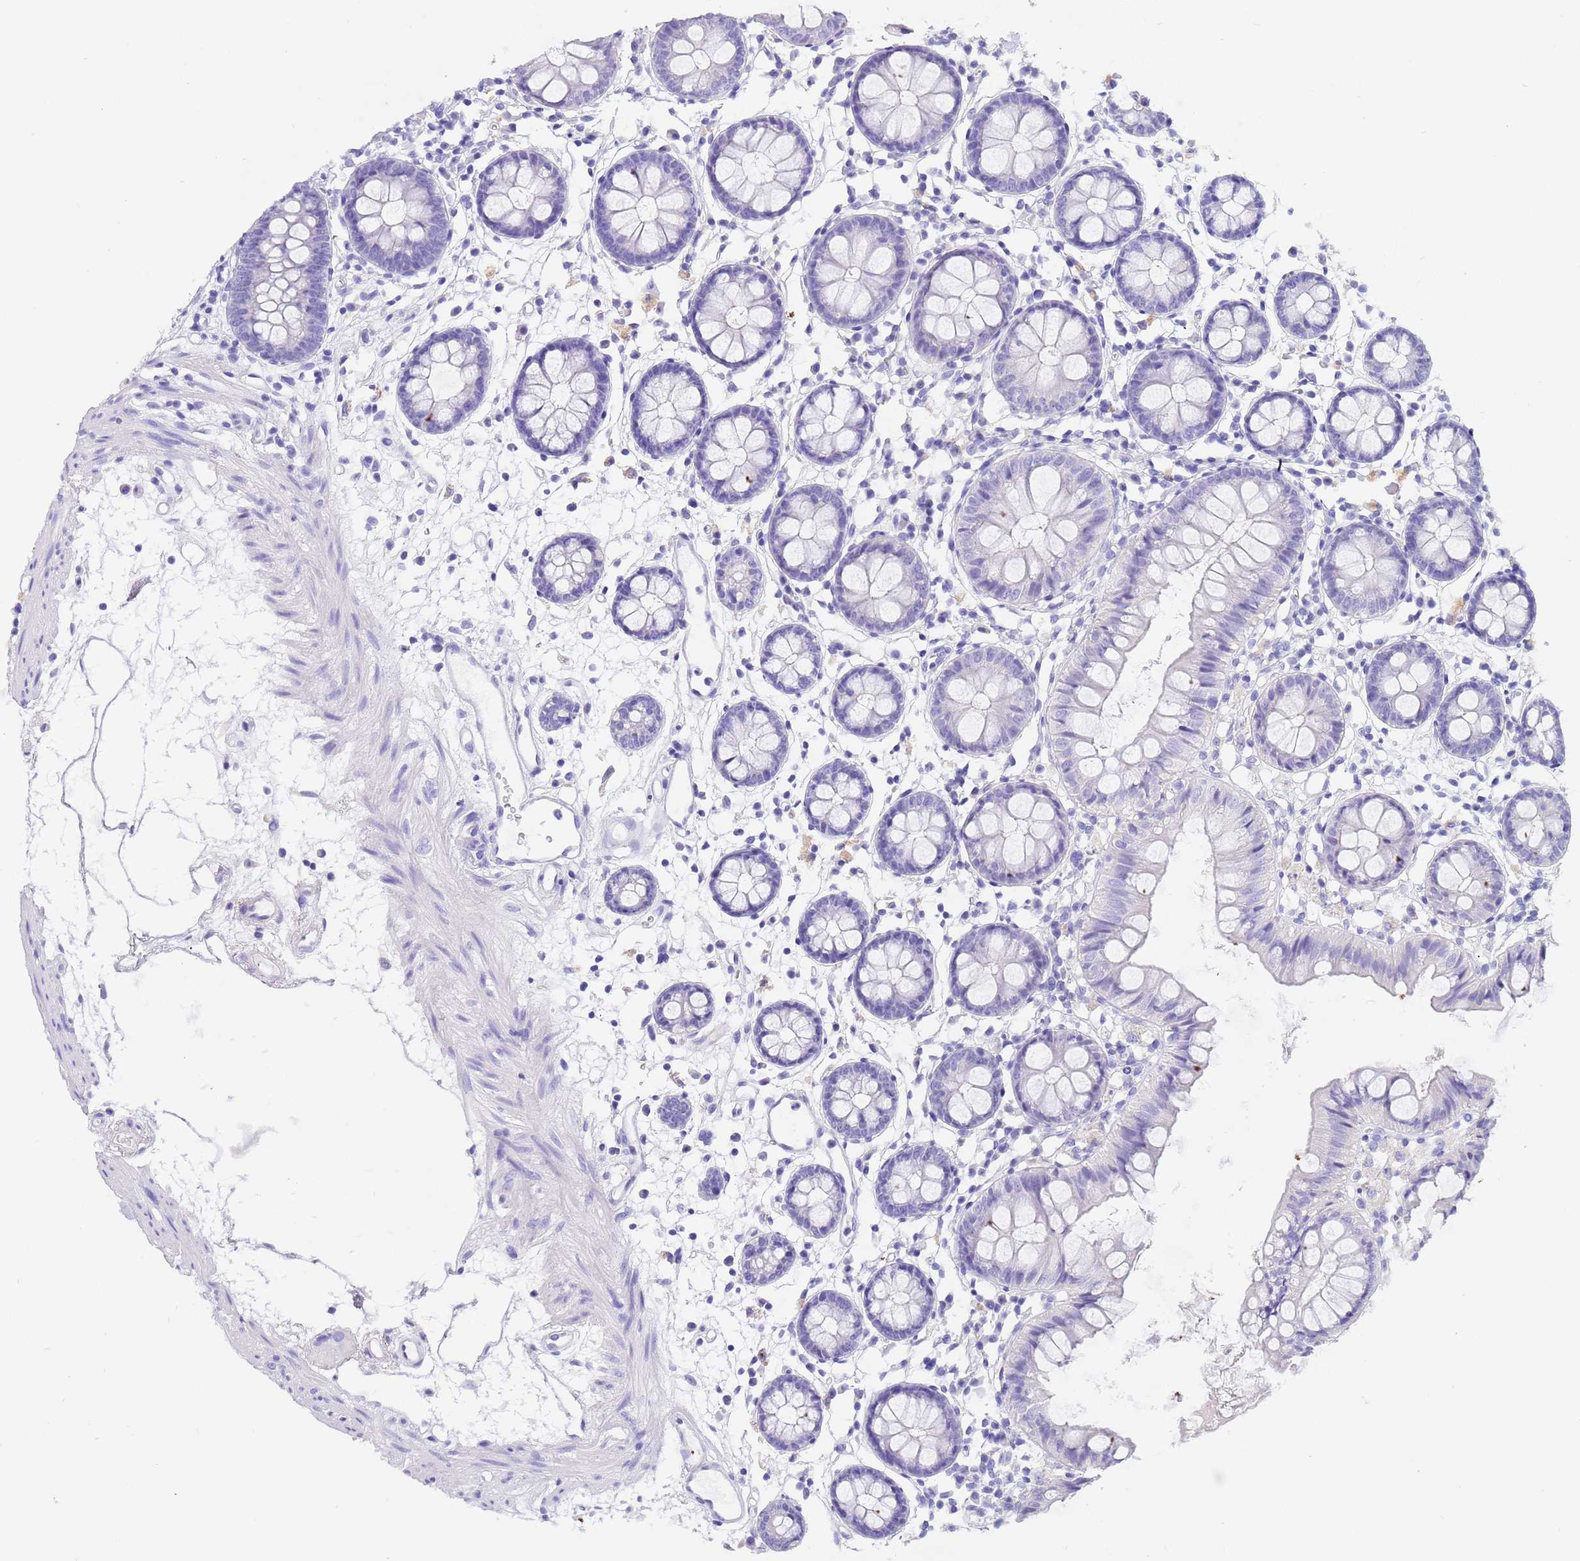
{"staining": {"intensity": "negative", "quantity": "none", "location": "none"}, "tissue": "colon", "cell_type": "Endothelial cells", "image_type": "normal", "snomed": [{"axis": "morphology", "description": "Normal tissue, NOS"}, {"axis": "topography", "description": "Colon"}], "caption": "Endothelial cells show no significant staining in benign colon. Brightfield microscopy of IHC stained with DAB (brown) and hematoxylin (blue), captured at high magnification.", "gene": "CPB1", "patient": {"sex": "female", "age": 84}}